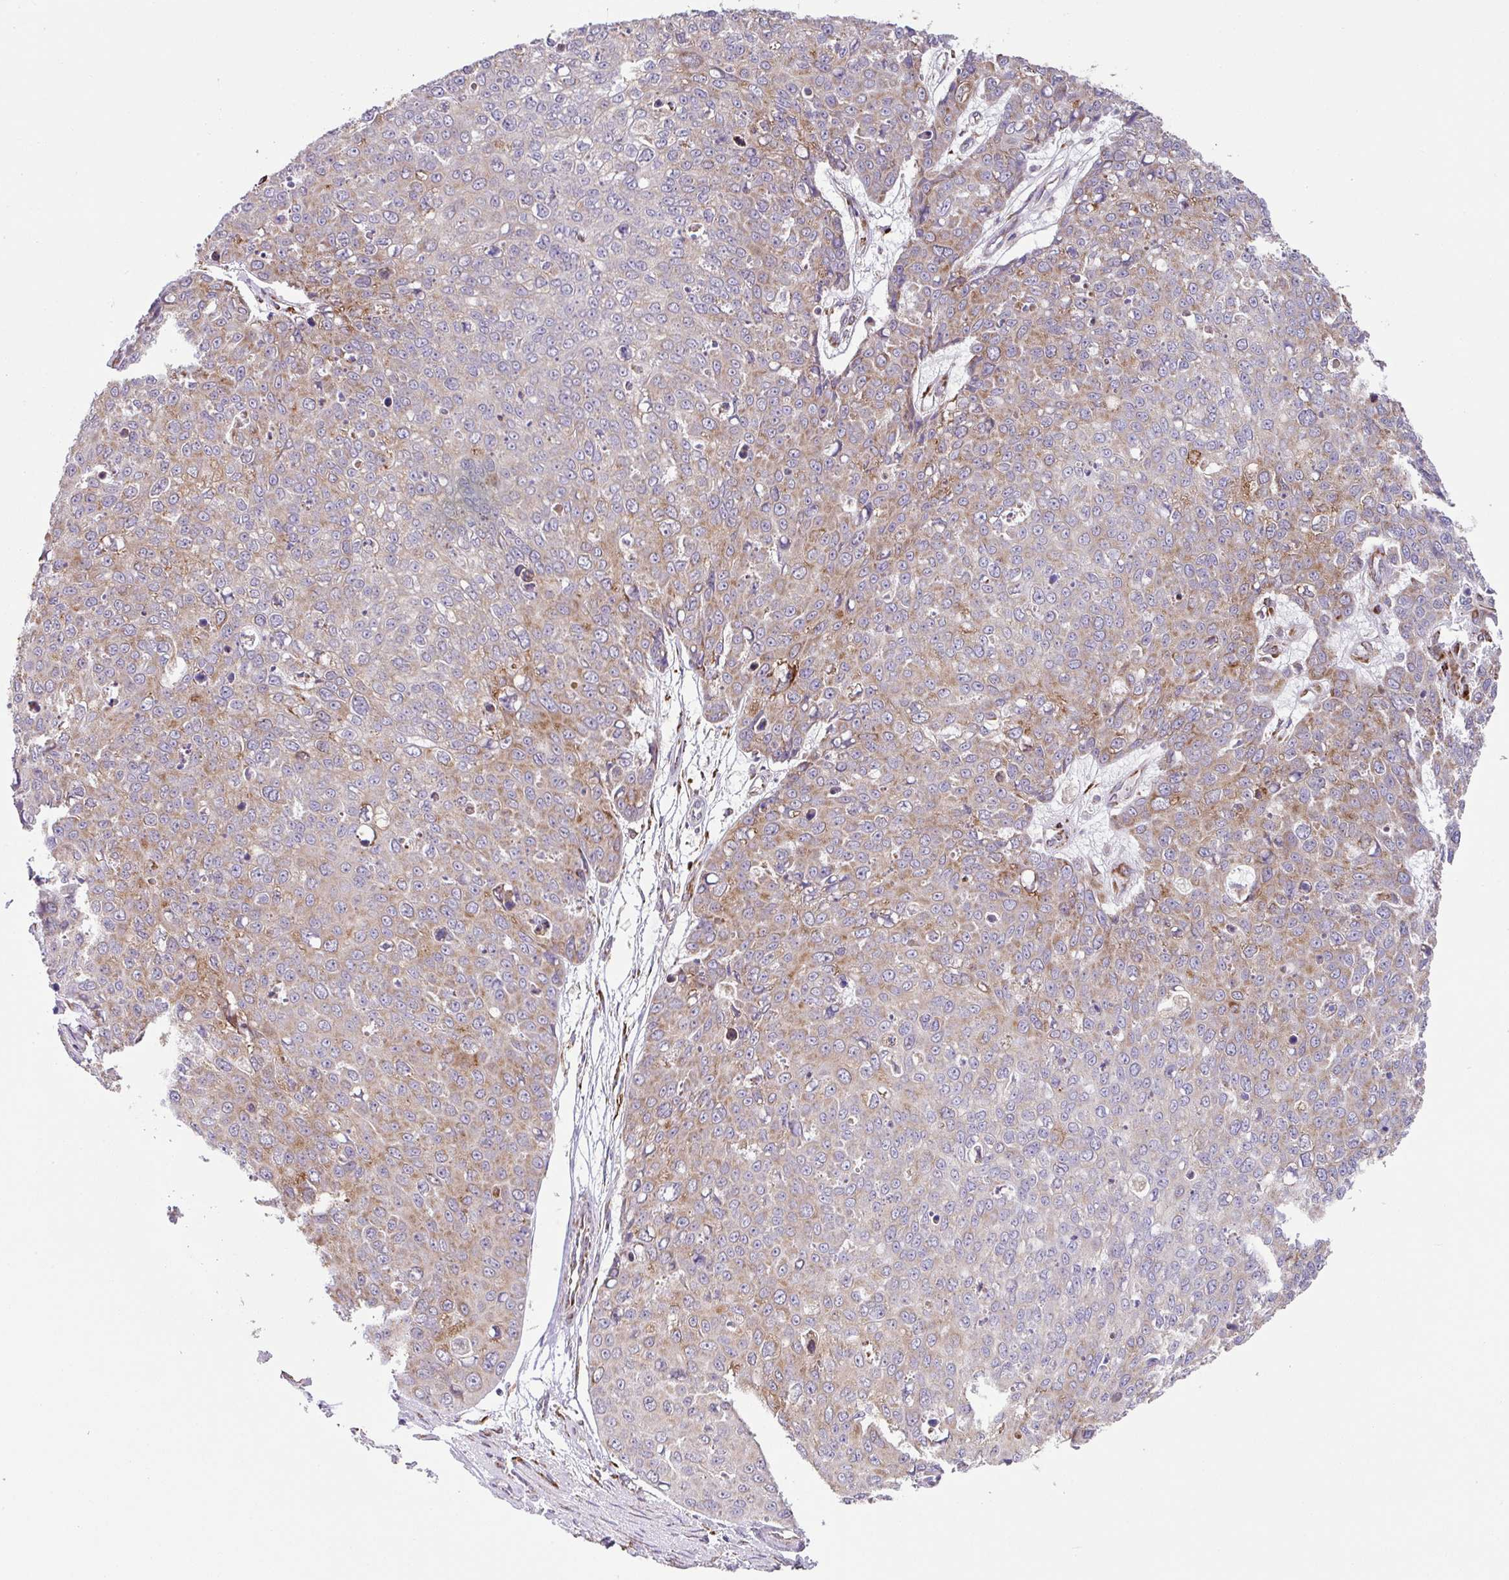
{"staining": {"intensity": "moderate", "quantity": "<25%", "location": "cytoplasmic/membranous"}, "tissue": "skin cancer", "cell_type": "Tumor cells", "image_type": "cancer", "snomed": [{"axis": "morphology", "description": "Squamous cell carcinoma, NOS"}, {"axis": "topography", "description": "Skin"}], "caption": "Tumor cells reveal moderate cytoplasmic/membranous positivity in approximately <25% of cells in skin squamous cell carcinoma.", "gene": "SLC39A7", "patient": {"sex": "male", "age": 71}}